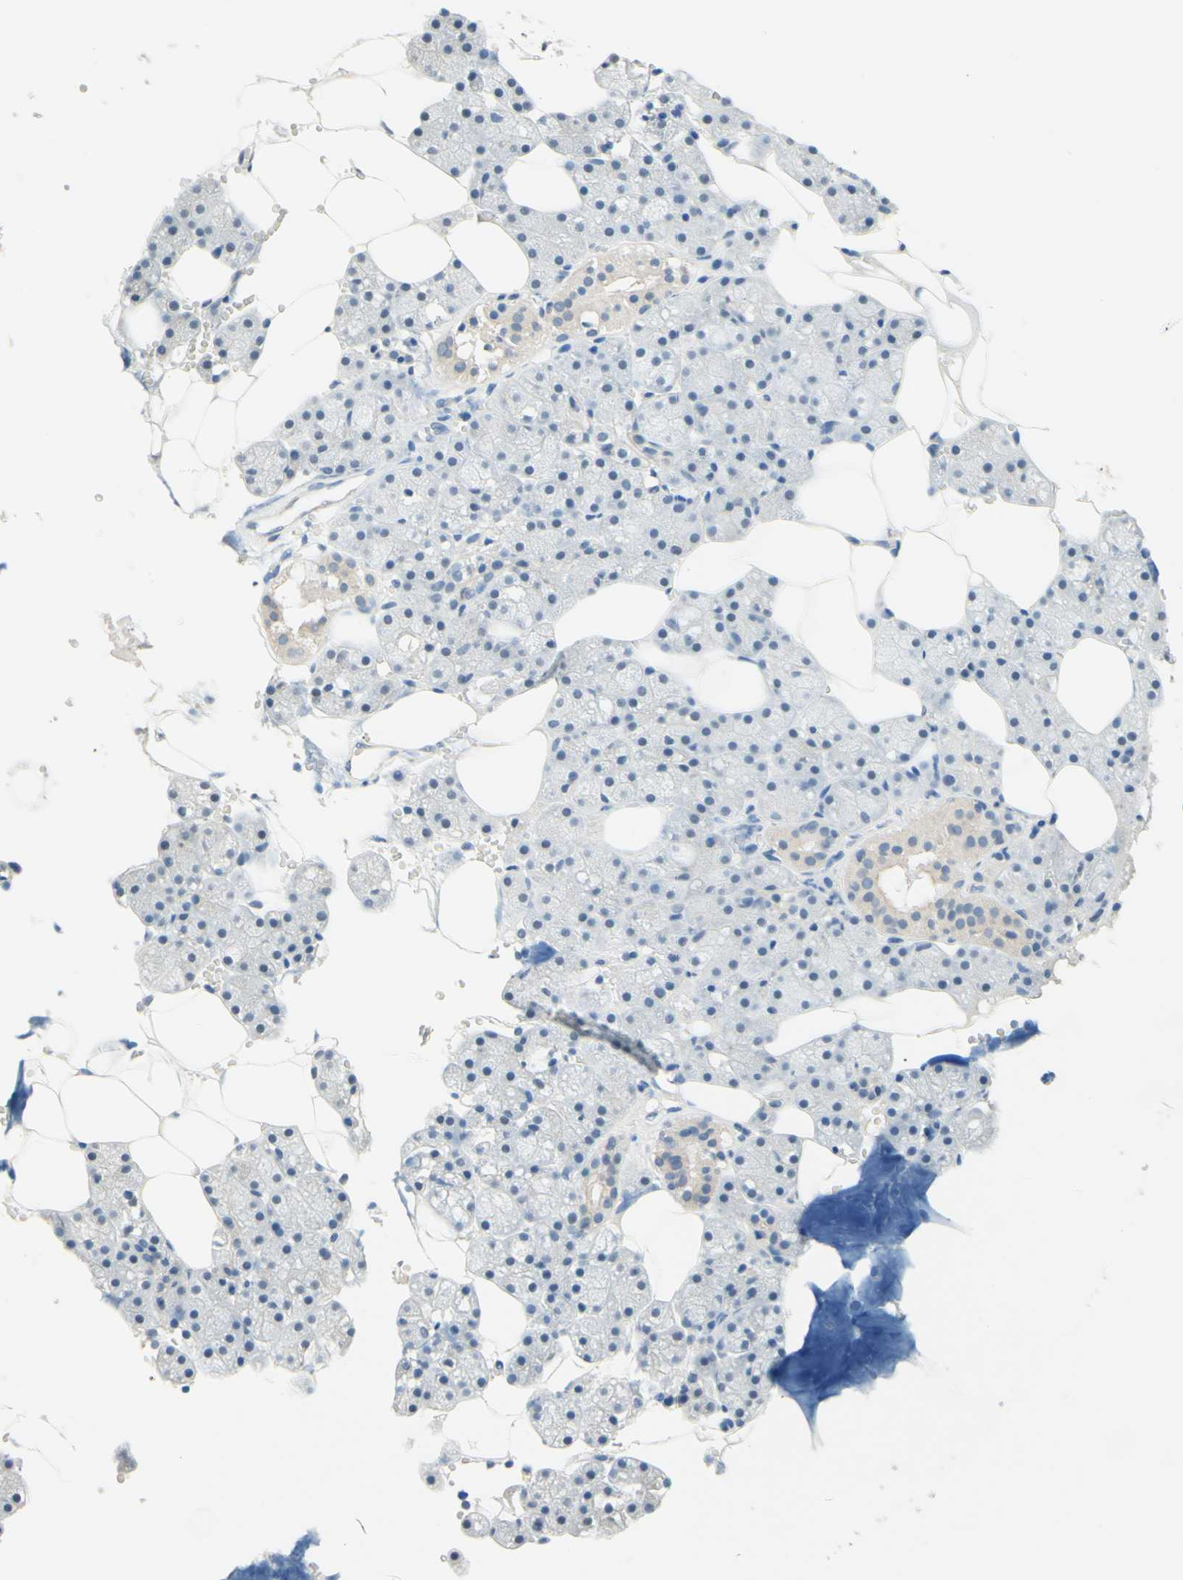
{"staining": {"intensity": "weak", "quantity": "<25%", "location": "cytoplasmic/membranous"}, "tissue": "salivary gland", "cell_type": "Glandular cells", "image_type": "normal", "snomed": [{"axis": "morphology", "description": "Normal tissue, NOS"}, {"axis": "topography", "description": "Salivary gland"}], "caption": "A high-resolution image shows immunohistochemistry (IHC) staining of unremarkable salivary gland, which displays no significant staining in glandular cells.", "gene": "MAG", "patient": {"sex": "male", "age": 62}}